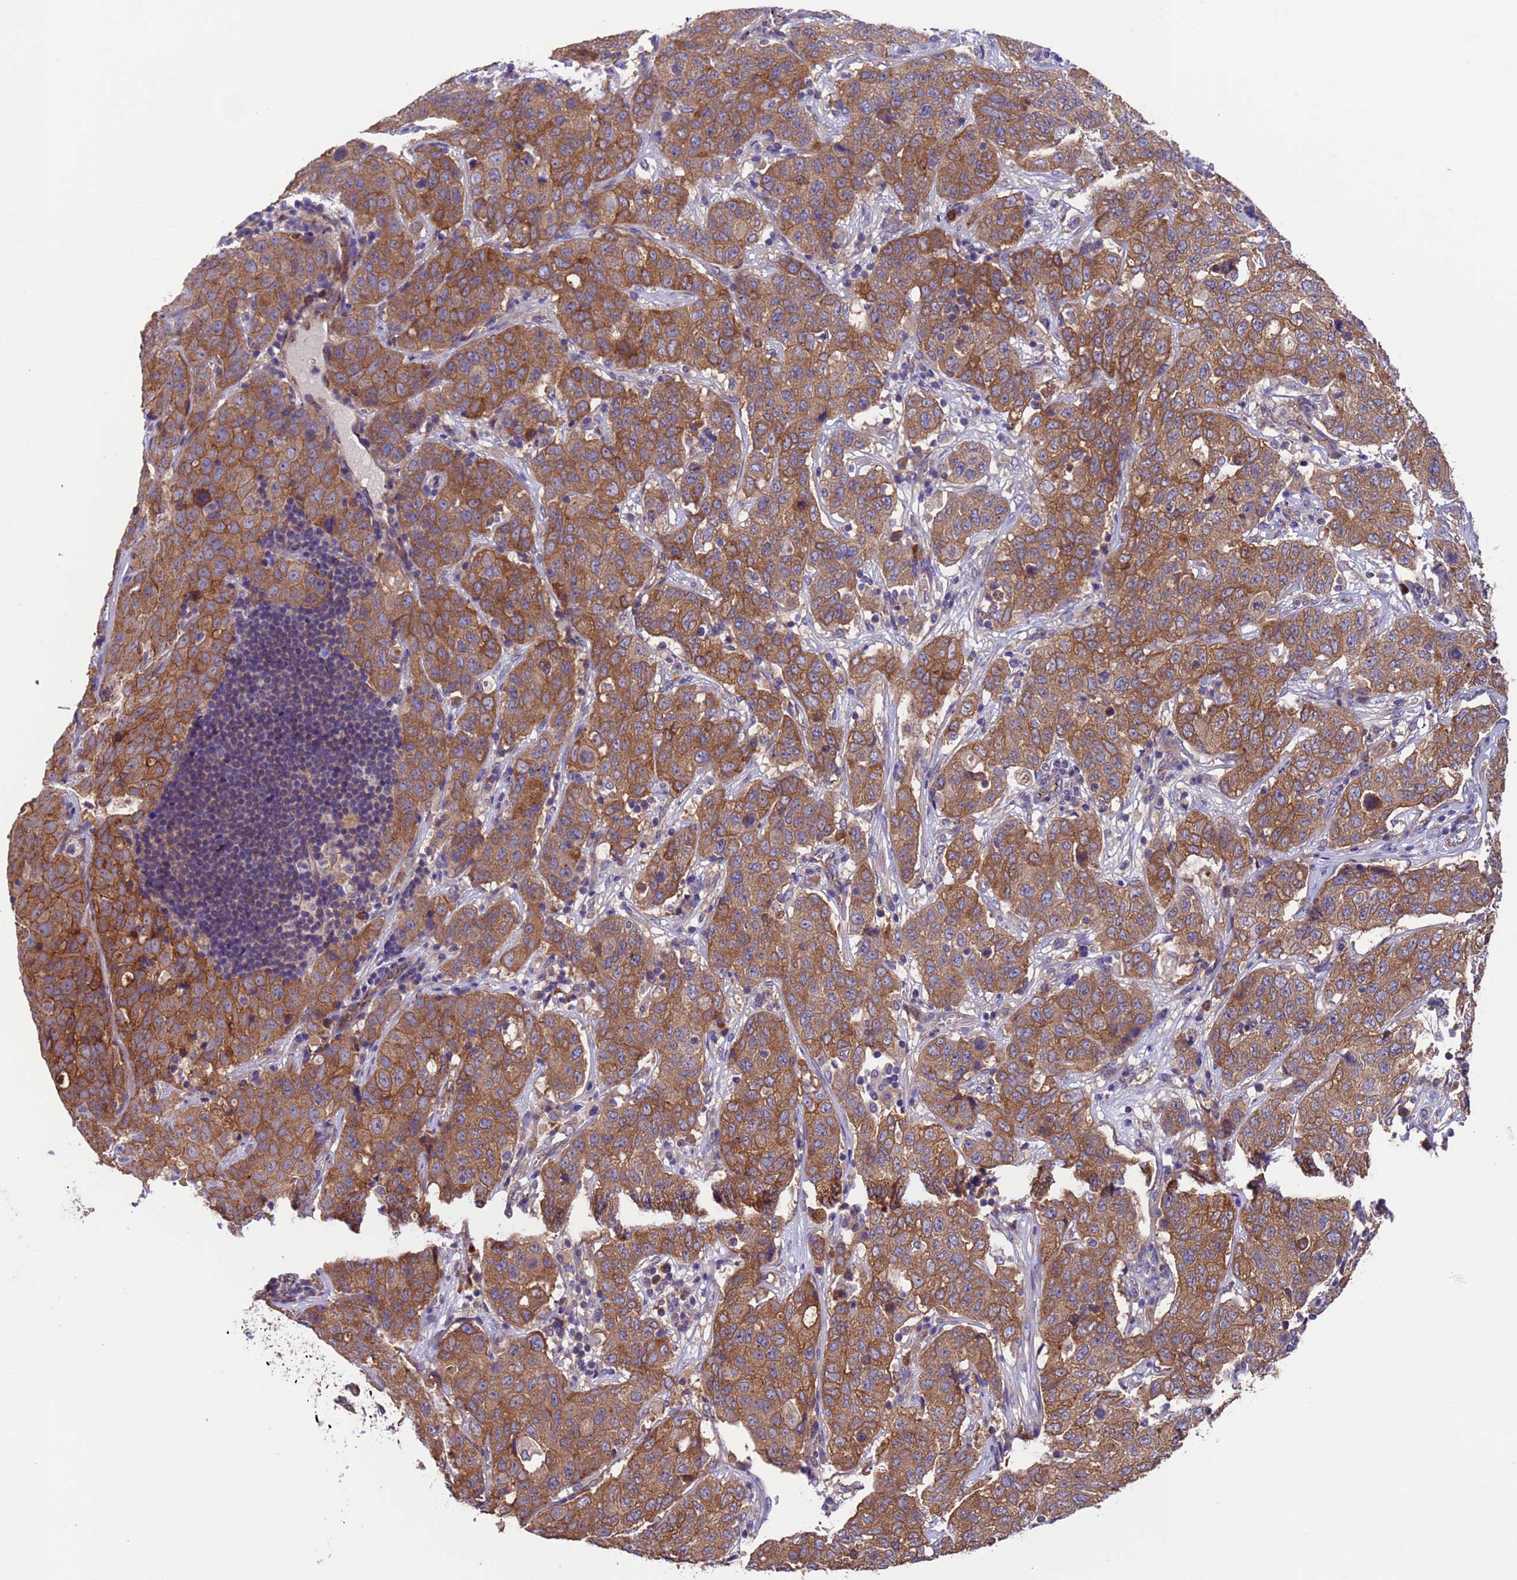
{"staining": {"intensity": "moderate", "quantity": ">75%", "location": "cytoplasmic/membranous"}, "tissue": "stomach cancer", "cell_type": "Tumor cells", "image_type": "cancer", "snomed": [{"axis": "morphology", "description": "Normal tissue, NOS"}, {"axis": "morphology", "description": "Adenocarcinoma, NOS"}, {"axis": "topography", "description": "Lymph node"}, {"axis": "topography", "description": "Stomach"}], "caption": "A high-resolution image shows immunohistochemistry staining of adenocarcinoma (stomach), which displays moderate cytoplasmic/membranous expression in approximately >75% of tumor cells. The protein is stained brown, and the nuclei are stained in blue (DAB (3,3'-diaminobenzidine) IHC with brightfield microscopy, high magnification).", "gene": "ARHGAP12", "patient": {"sex": "male", "age": 48}}